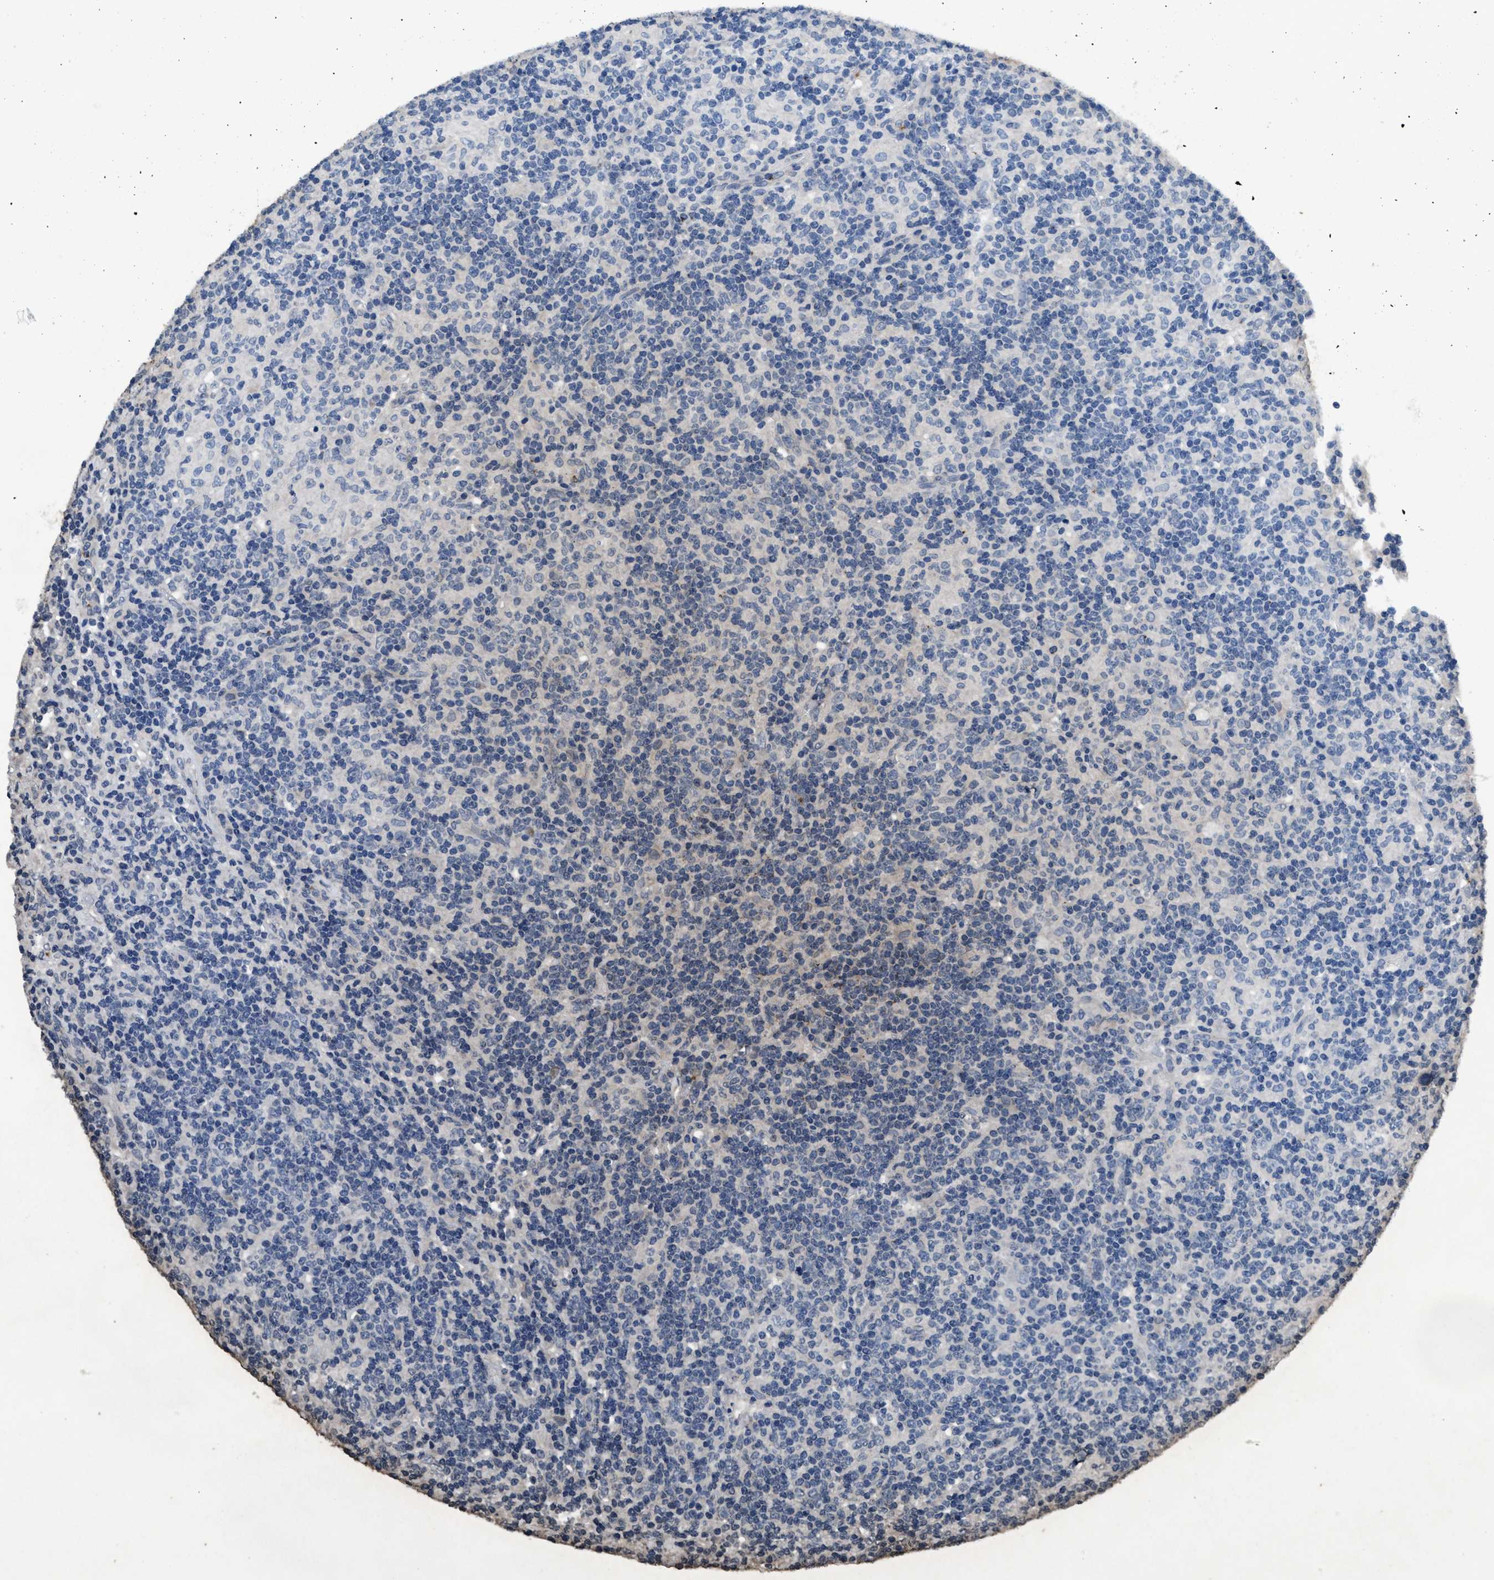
{"staining": {"intensity": "negative", "quantity": "none", "location": "none"}, "tissue": "lymphoma", "cell_type": "Tumor cells", "image_type": "cancer", "snomed": [{"axis": "morphology", "description": "Hodgkin's disease, NOS"}, {"axis": "topography", "description": "Lymph node"}], "caption": "Human lymphoma stained for a protein using IHC reveals no expression in tumor cells.", "gene": "ITGA2B", "patient": {"sex": "male", "age": 70}}